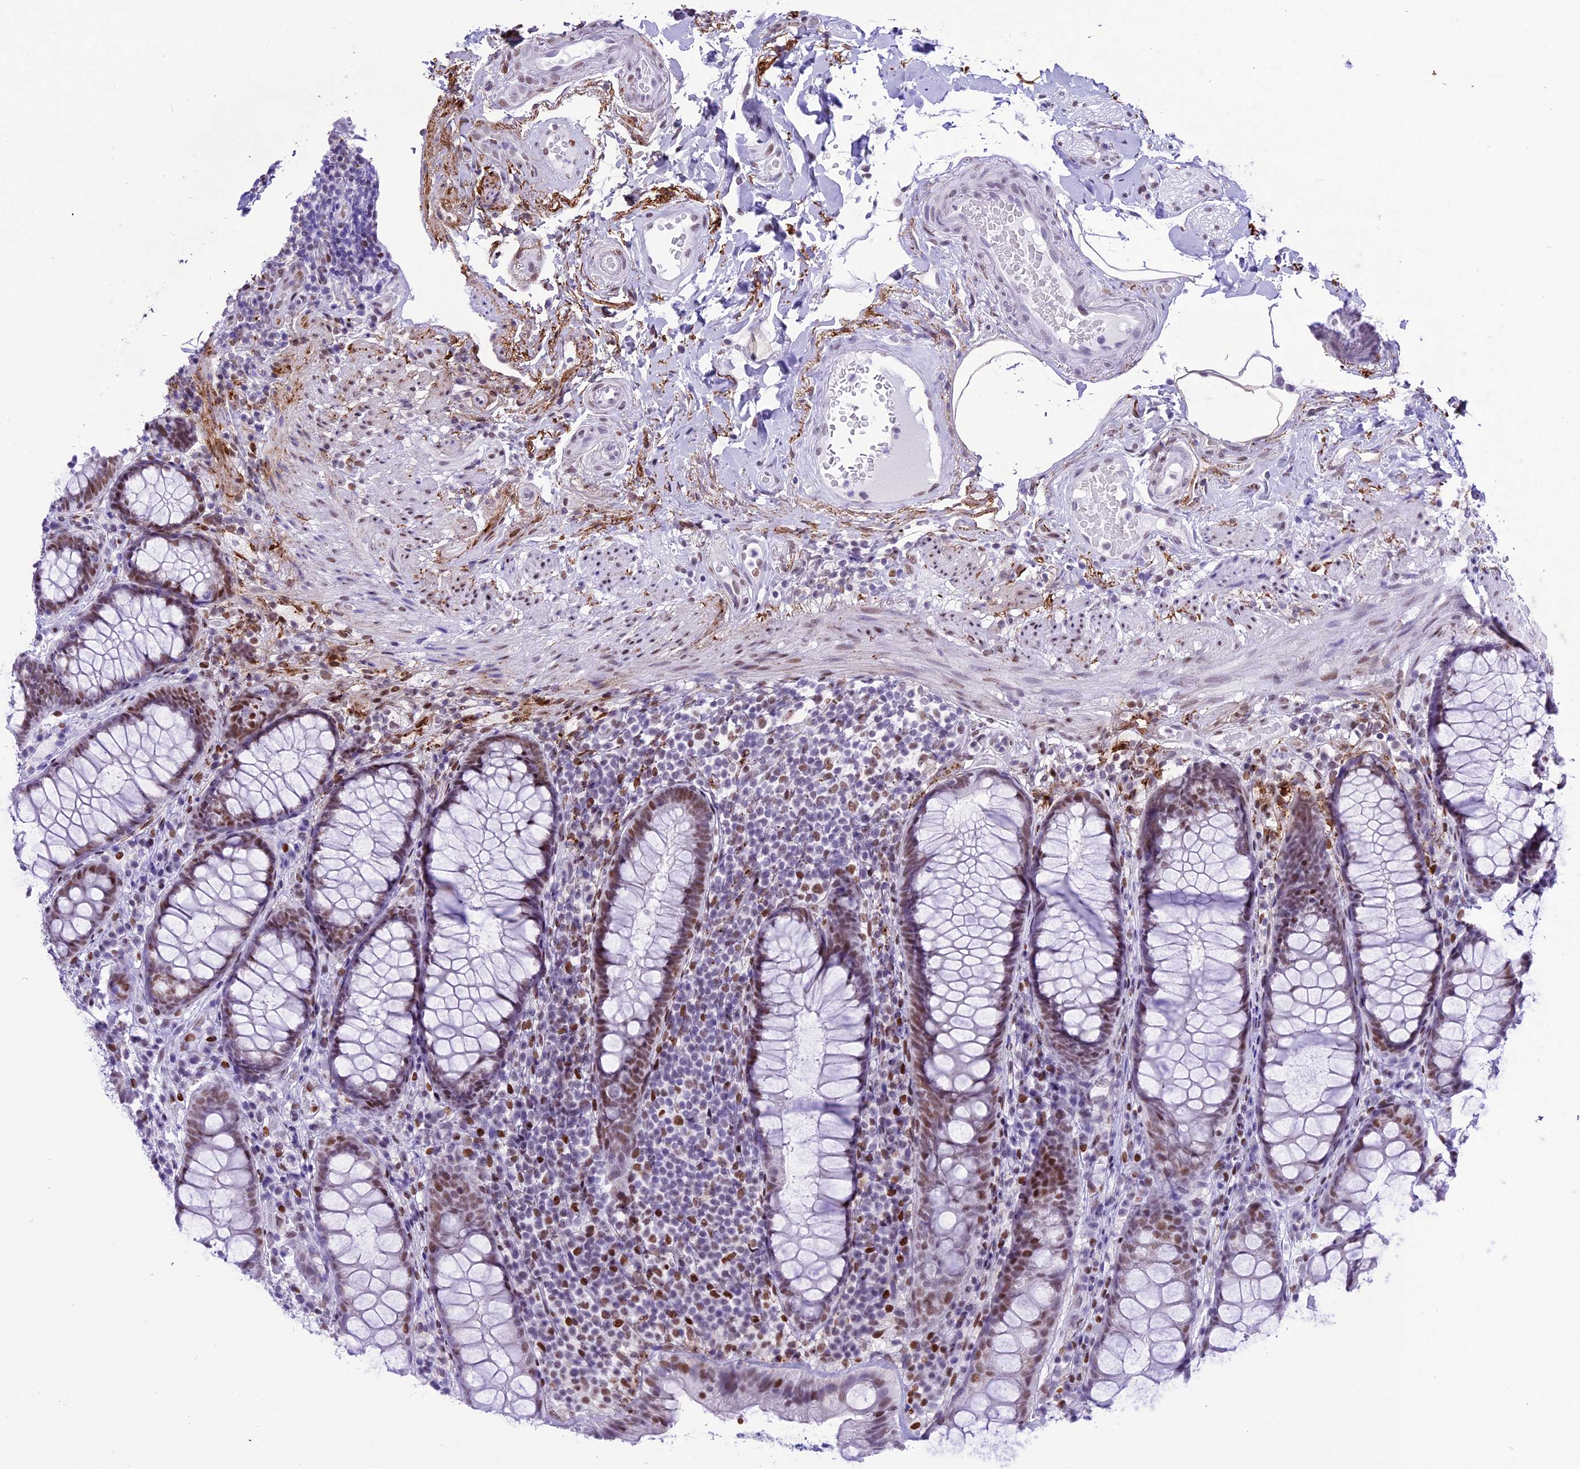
{"staining": {"intensity": "weak", "quantity": "25%-75%", "location": "nuclear"}, "tissue": "rectum", "cell_type": "Glandular cells", "image_type": "normal", "snomed": [{"axis": "morphology", "description": "Normal tissue, NOS"}, {"axis": "topography", "description": "Rectum"}], "caption": "Protein expression analysis of unremarkable rectum reveals weak nuclear positivity in about 25%-75% of glandular cells.", "gene": "RPS6KB1", "patient": {"sex": "male", "age": 83}}